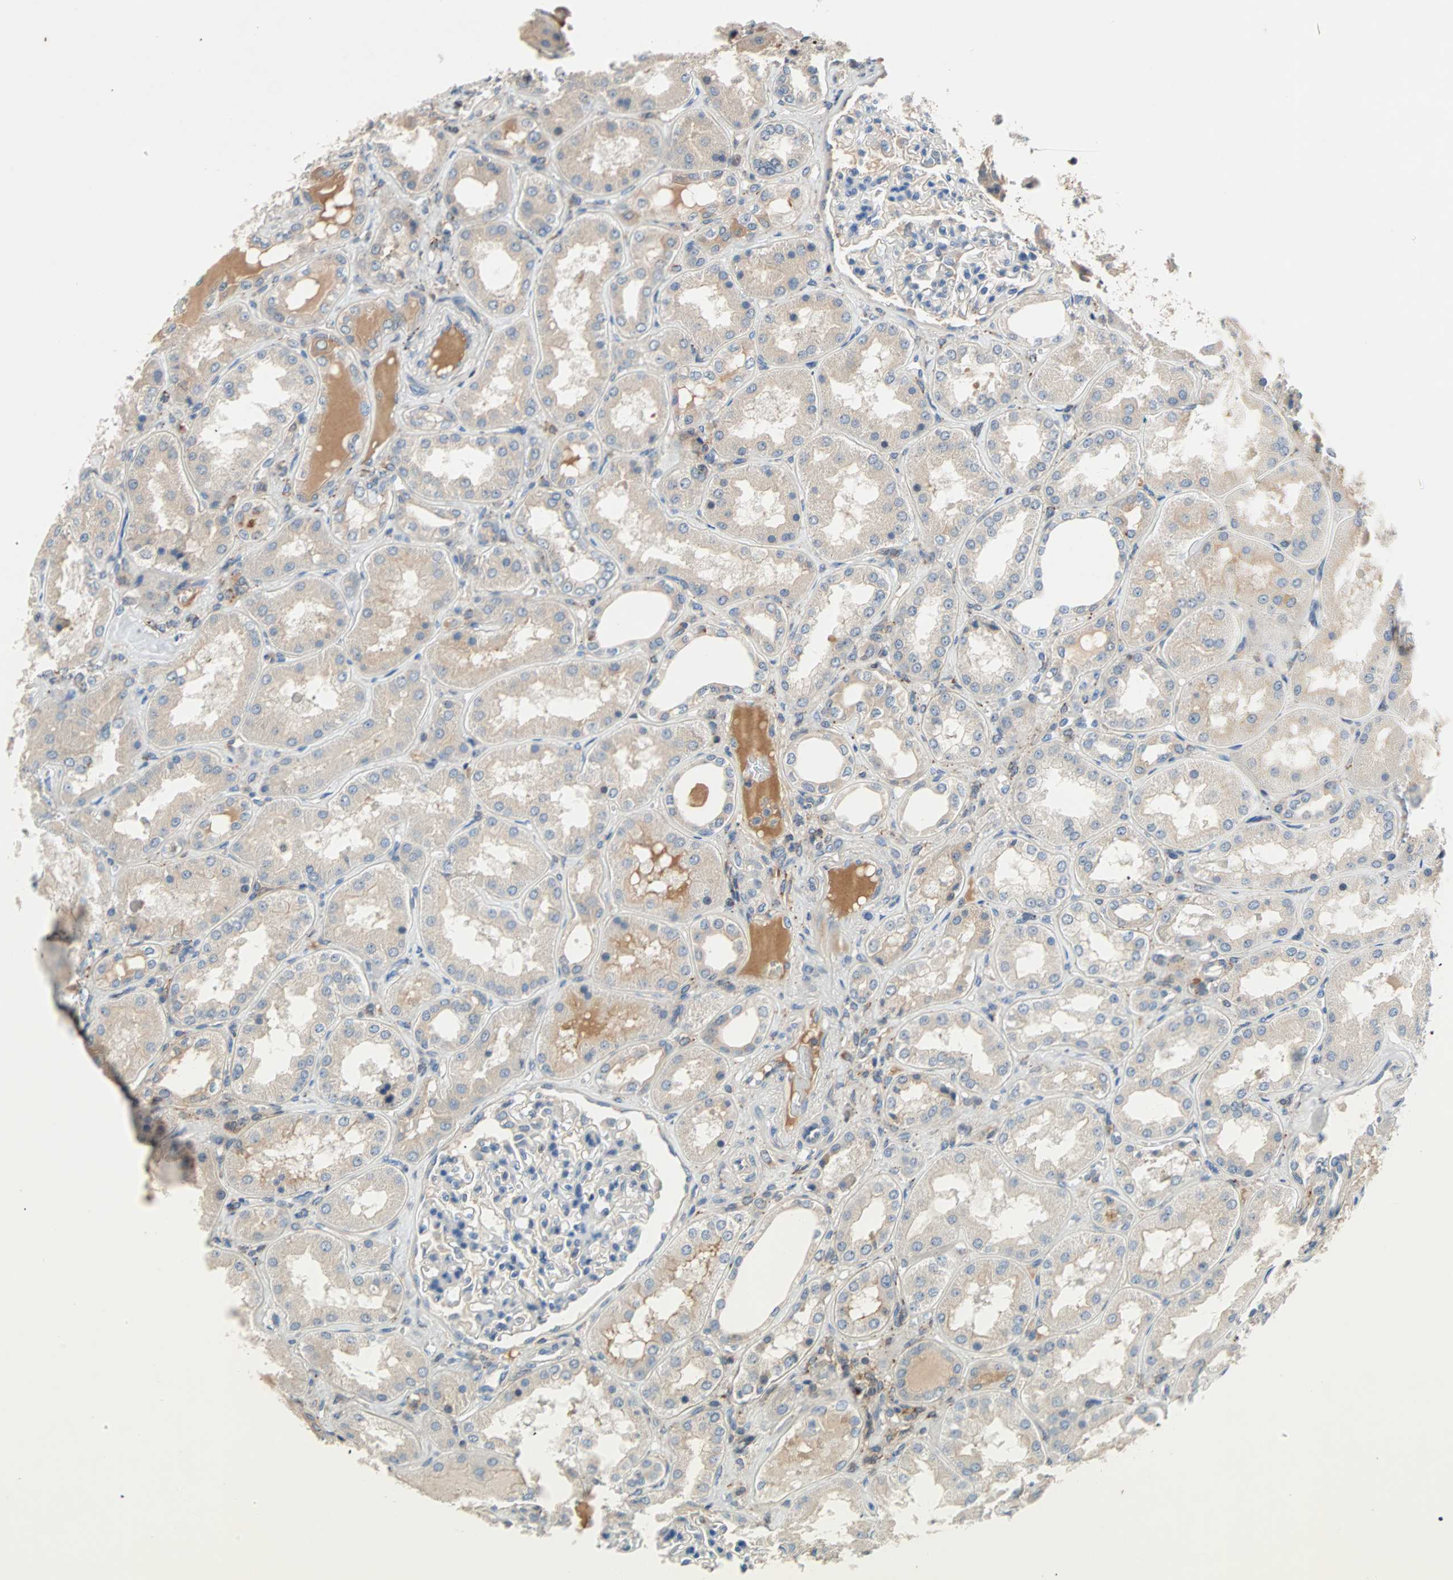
{"staining": {"intensity": "negative", "quantity": "none", "location": "none"}, "tissue": "kidney", "cell_type": "Cells in glomeruli", "image_type": "normal", "snomed": [{"axis": "morphology", "description": "Normal tissue, NOS"}, {"axis": "topography", "description": "Kidney"}], "caption": "A histopathology image of kidney stained for a protein shows no brown staining in cells in glomeruli.", "gene": "MAP4K1", "patient": {"sex": "female", "age": 56}}